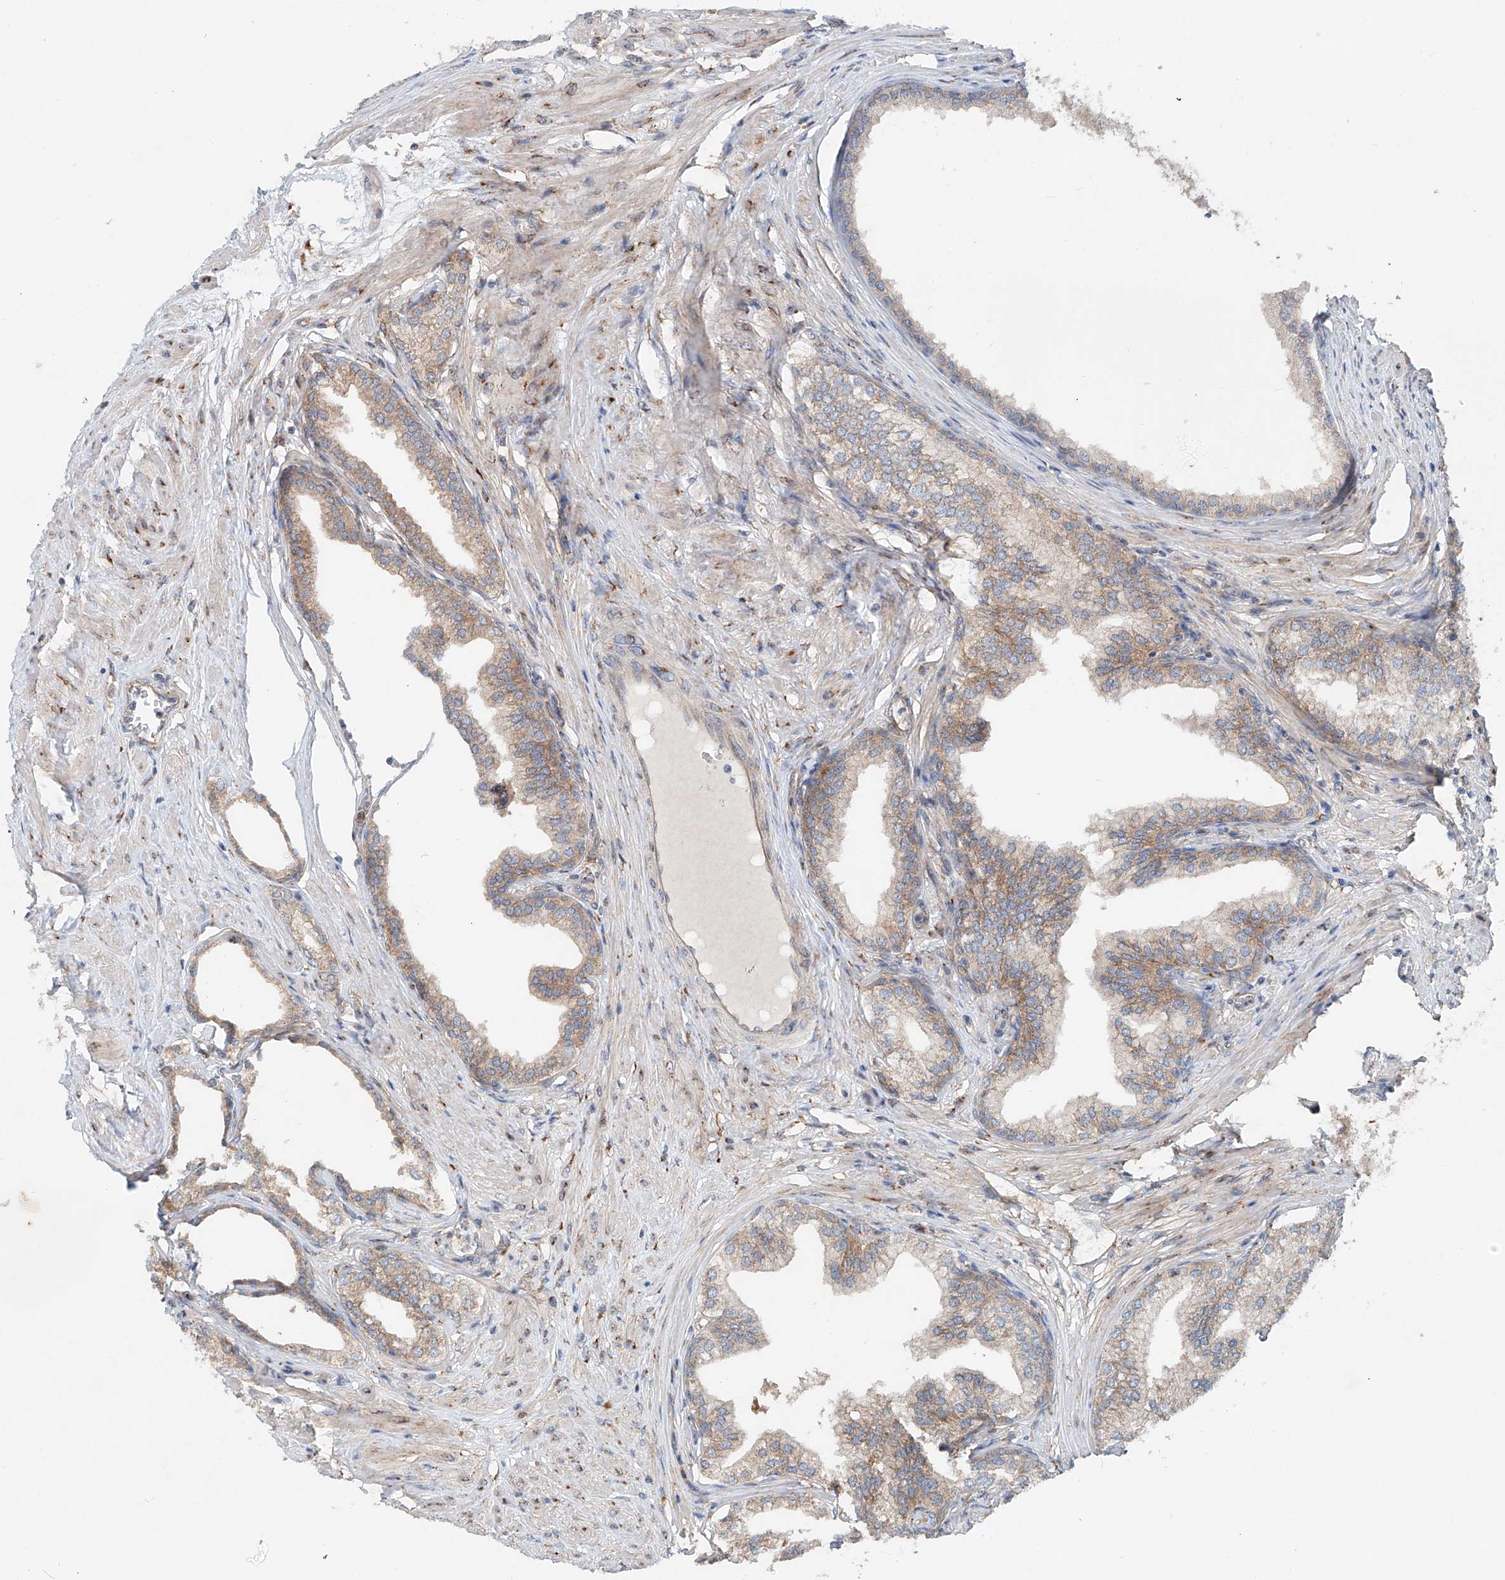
{"staining": {"intensity": "moderate", "quantity": ">75%", "location": "cytoplasmic/membranous"}, "tissue": "prostate", "cell_type": "Glandular cells", "image_type": "normal", "snomed": [{"axis": "morphology", "description": "Normal tissue, NOS"}, {"axis": "morphology", "description": "Urothelial carcinoma, Low grade"}, {"axis": "topography", "description": "Urinary bladder"}, {"axis": "topography", "description": "Prostate"}], "caption": "Protein staining displays moderate cytoplasmic/membranous positivity in about >75% of glandular cells in normal prostate. (Brightfield microscopy of DAB IHC at high magnification).", "gene": "SNAP29", "patient": {"sex": "male", "age": 60}}